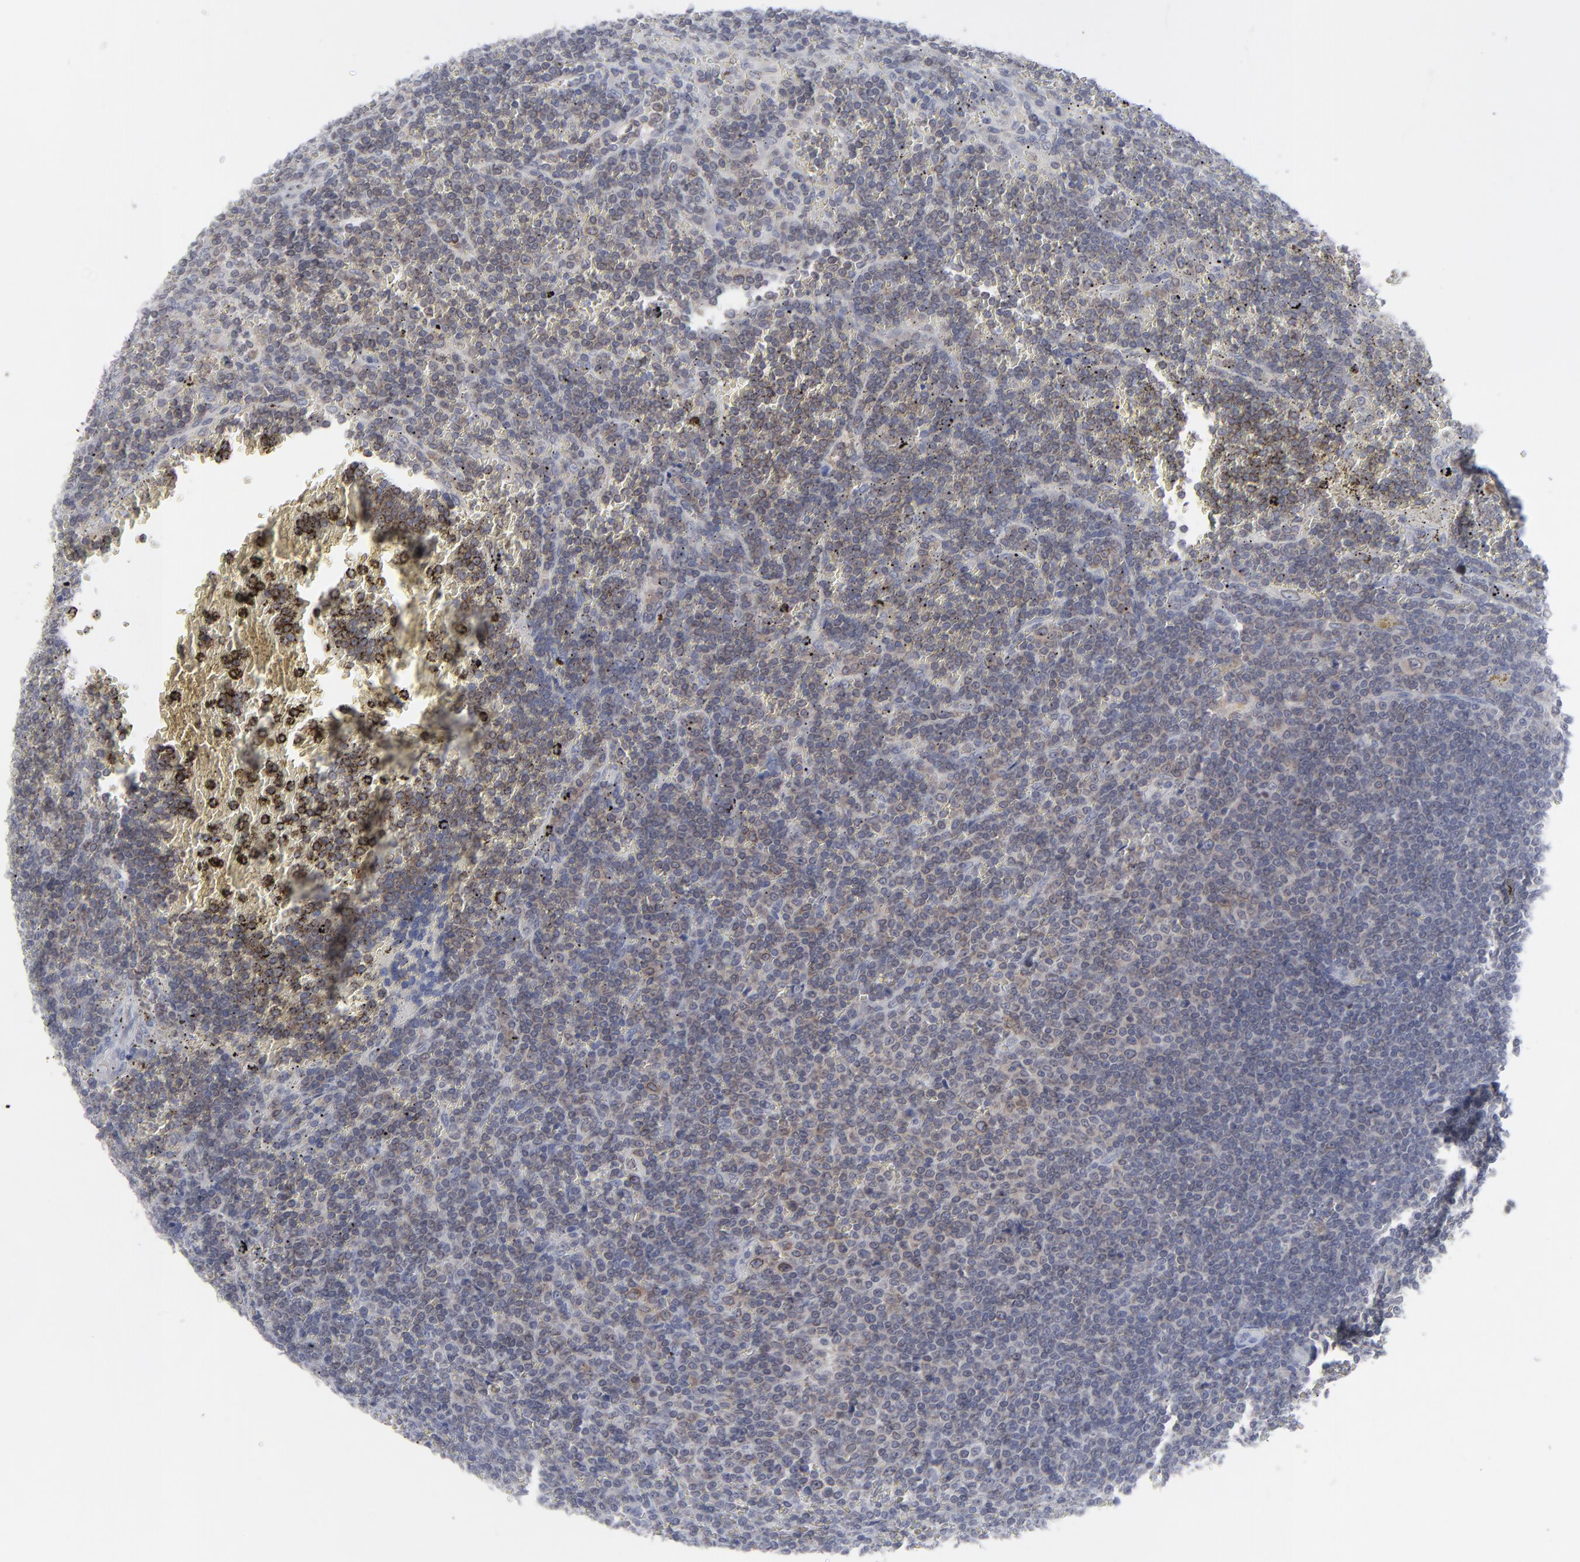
{"staining": {"intensity": "moderate", "quantity": "25%-75%", "location": "cytoplasmic/membranous"}, "tissue": "lymphoma", "cell_type": "Tumor cells", "image_type": "cancer", "snomed": [{"axis": "morphology", "description": "Malignant lymphoma, non-Hodgkin's type, Low grade"}, {"axis": "topography", "description": "Spleen"}], "caption": "Low-grade malignant lymphoma, non-Hodgkin's type stained with IHC demonstrates moderate cytoplasmic/membranous staining in about 25%-75% of tumor cells.", "gene": "NUP88", "patient": {"sex": "male", "age": 80}}